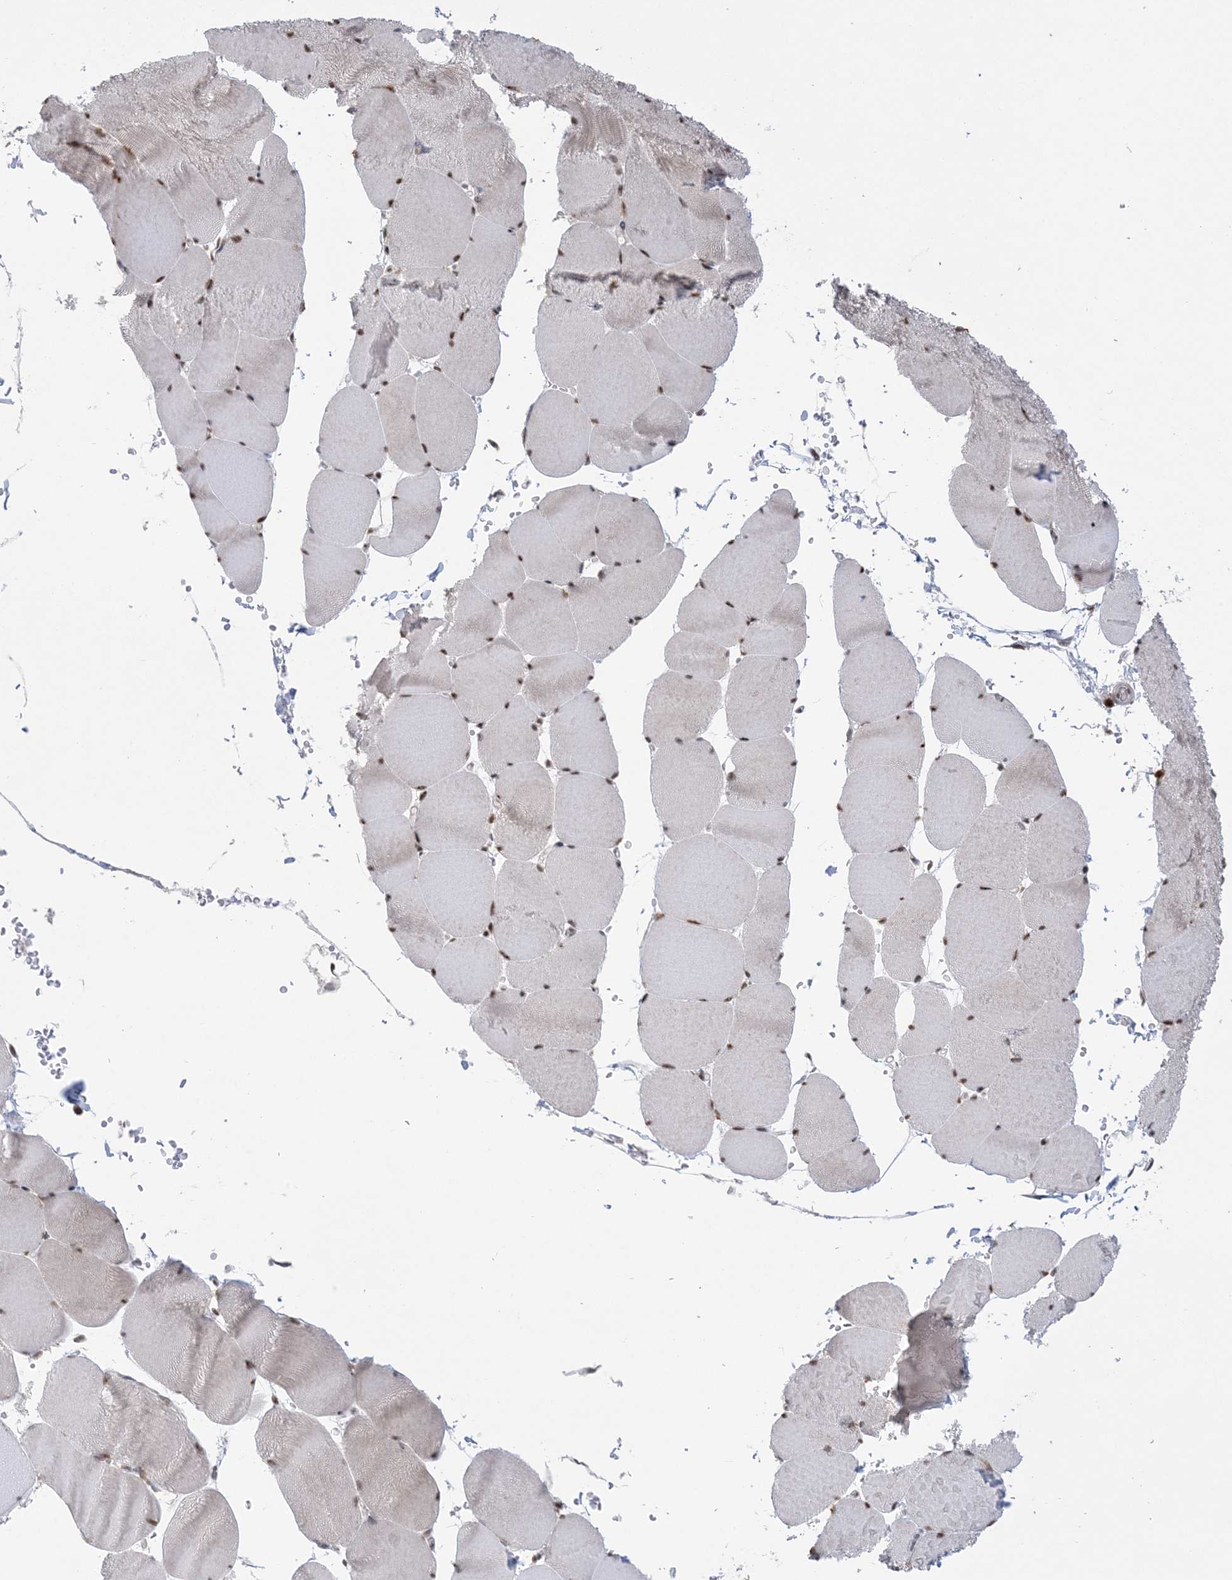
{"staining": {"intensity": "moderate", "quantity": "25%-75%", "location": "nuclear"}, "tissue": "skeletal muscle", "cell_type": "Myocytes", "image_type": "normal", "snomed": [{"axis": "morphology", "description": "Normal tissue, NOS"}, {"axis": "topography", "description": "Skeletal muscle"}, {"axis": "topography", "description": "Head-Neck"}], "caption": "Skeletal muscle stained for a protein (brown) reveals moderate nuclear positive staining in about 25%-75% of myocytes.", "gene": "TRMT10C", "patient": {"sex": "male", "age": 66}}